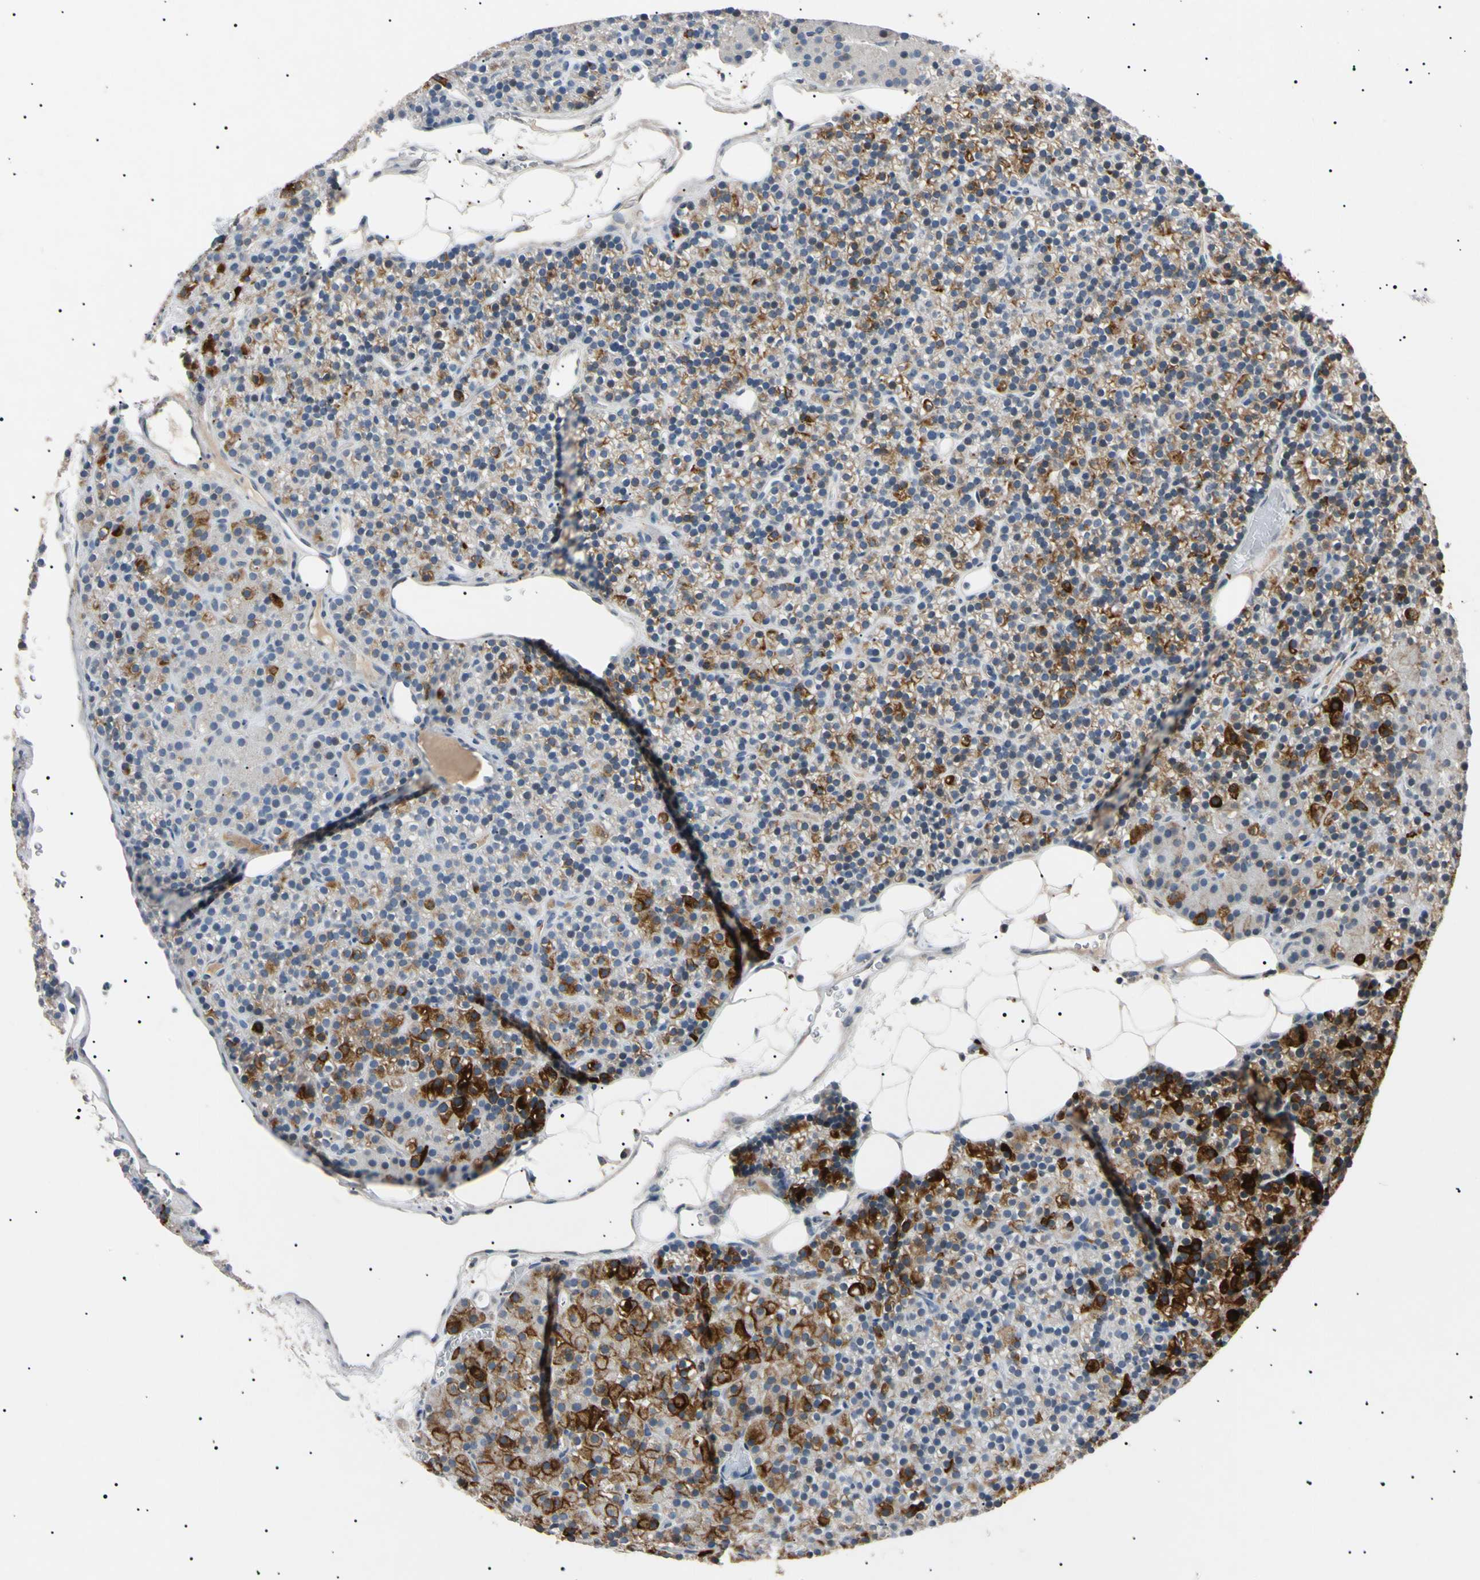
{"staining": {"intensity": "strong", "quantity": "<25%", "location": "cytoplasmic/membranous"}, "tissue": "parathyroid gland", "cell_type": "Glandular cells", "image_type": "normal", "snomed": [{"axis": "morphology", "description": "Normal tissue, NOS"}, {"axis": "morphology", "description": "Hyperplasia, NOS"}, {"axis": "topography", "description": "Parathyroid gland"}], "caption": "Glandular cells show medium levels of strong cytoplasmic/membranous expression in about <25% of cells in unremarkable parathyroid gland. (IHC, brightfield microscopy, high magnification).", "gene": "CGB3", "patient": {"sex": "male", "age": 44}}